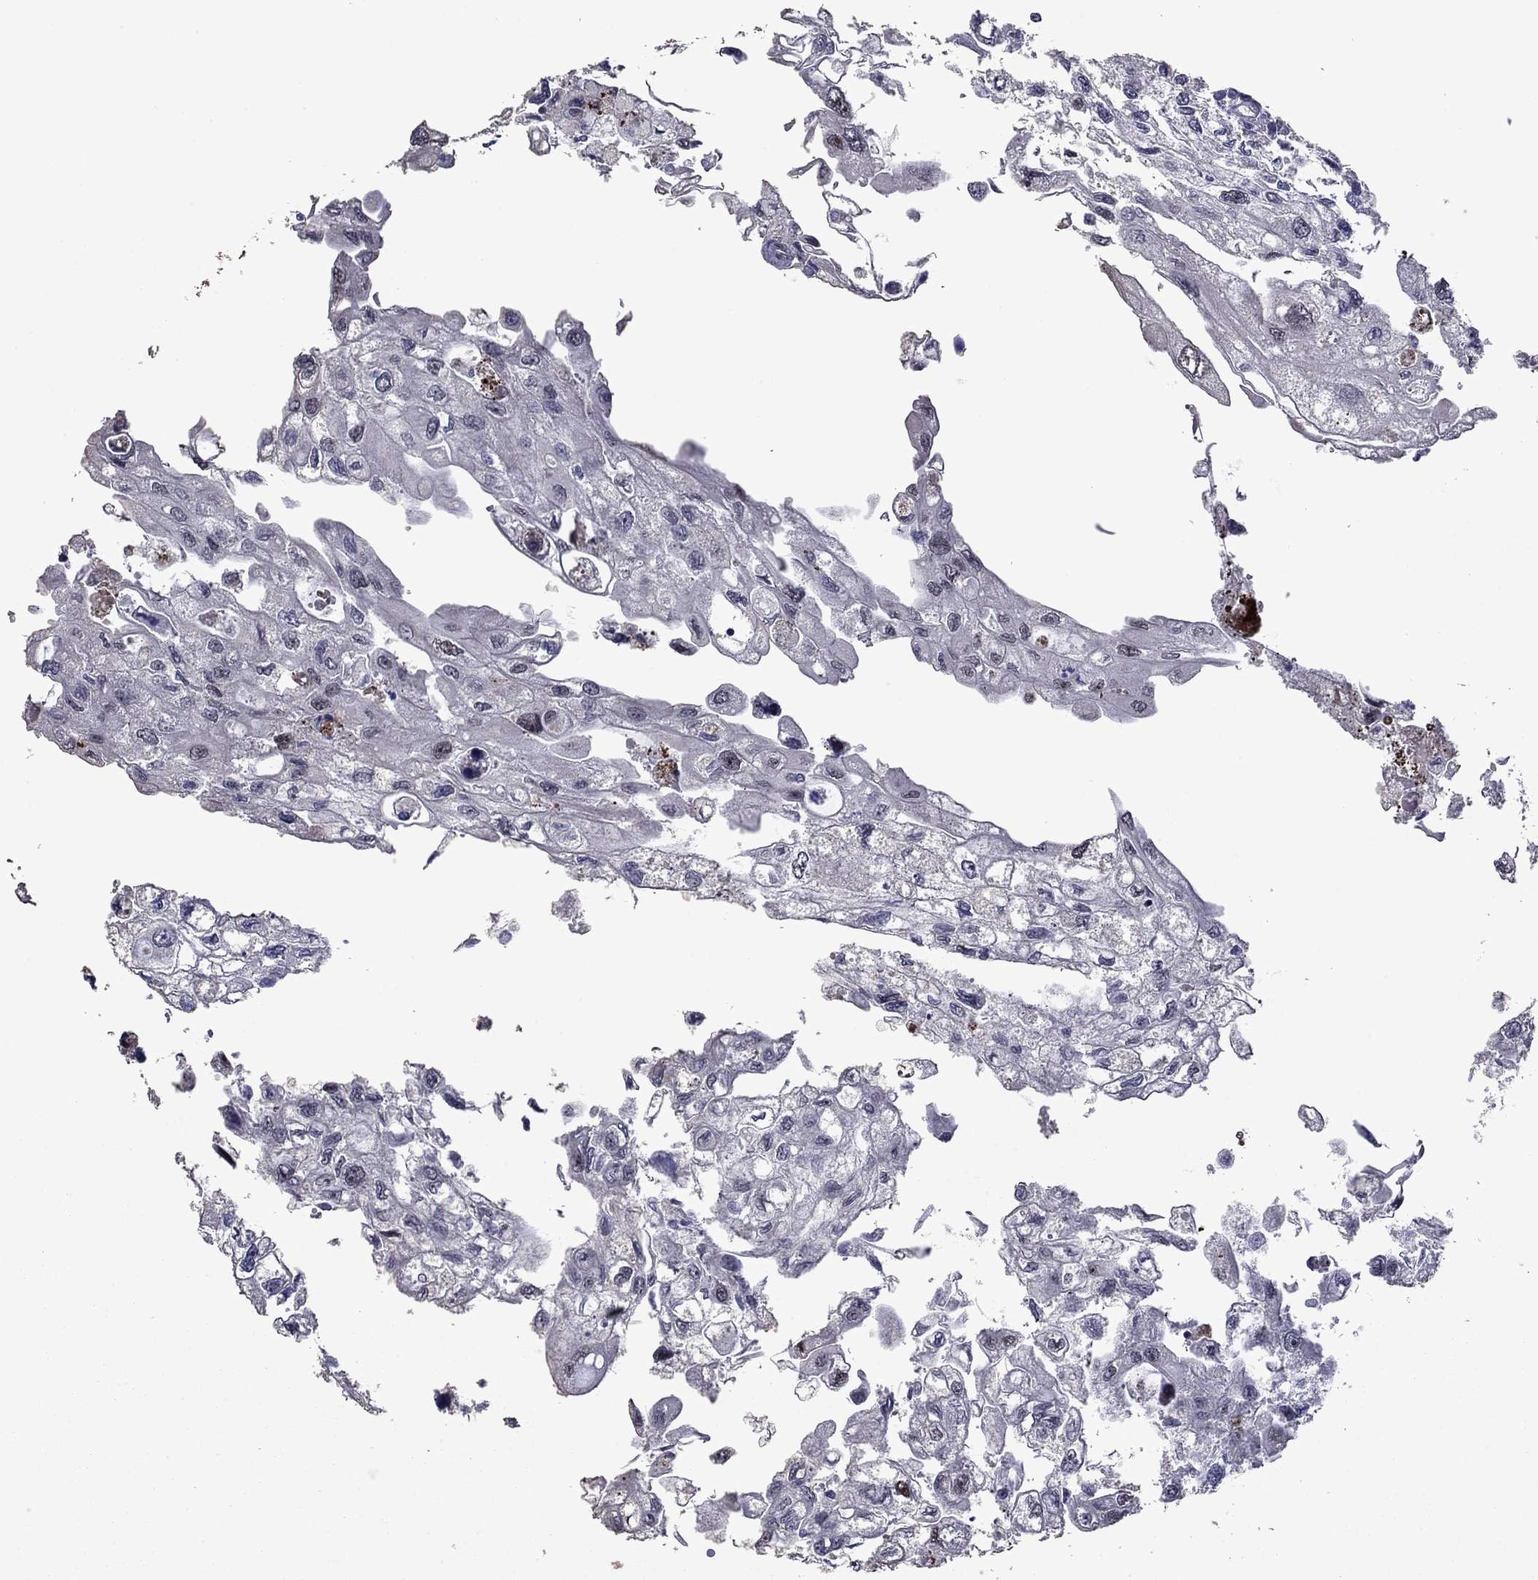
{"staining": {"intensity": "moderate", "quantity": "<25%", "location": "nuclear"}, "tissue": "urothelial cancer", "cell_type": "Tumor cells", "image_type": "cancer", "snomed": [{"axis": "morphology", "description": "Urothelial carcinoma, High grade"}, {"axis": "topography", "description": "Urinary bladder"}], "caption": "There is low levels of moderate nuclear positivity in tumor cells of urothelial cancer, as demonstrated by immunohistochemical staining (brown color).", "gene": "SURF2", "patient": {"sex": "male", "age": 59}}